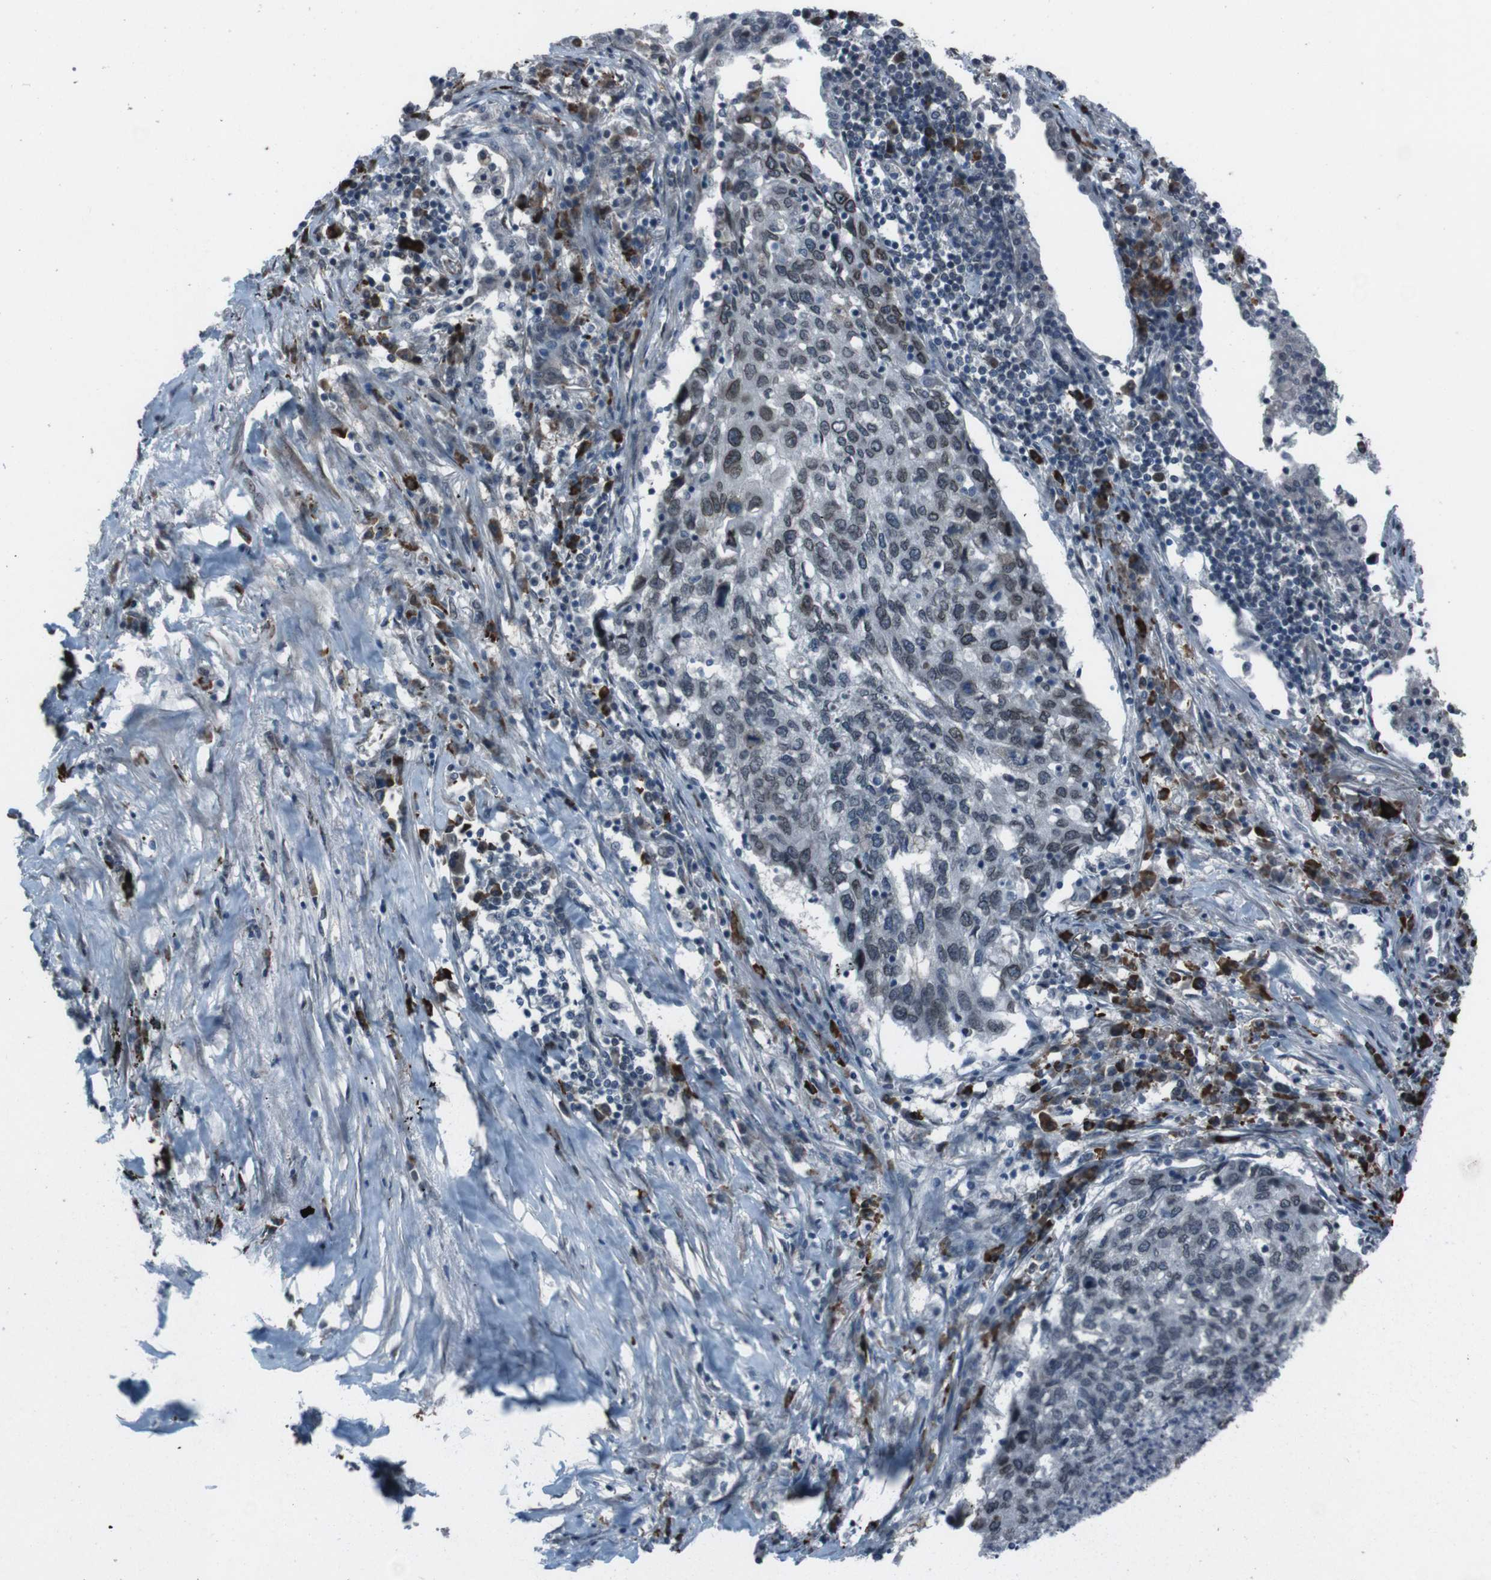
{"staining": {"intensity": "moderate", "quantity": ">75%", "location": "cytoplasmic/membranous,nuclear"}, "tissue": "lung cancer", "cell_type": "Tumor cells", "image_type": "cancer", "snomed": [{"axis": "morphology", "description": "Squamous cell carcinoma, NOS"}, {"axis": "topography", "description": "Lung"}], "caption": "About >75% of tumor cells in human lung cancer (squamous cell carcinoma) reveal moderate cytoplasmic/membranous and nuclear protein expression as visualized by brown immunohistochemical staining.", "gene": "SS18L1", "patient": {"sex": "female", "age": 63}}